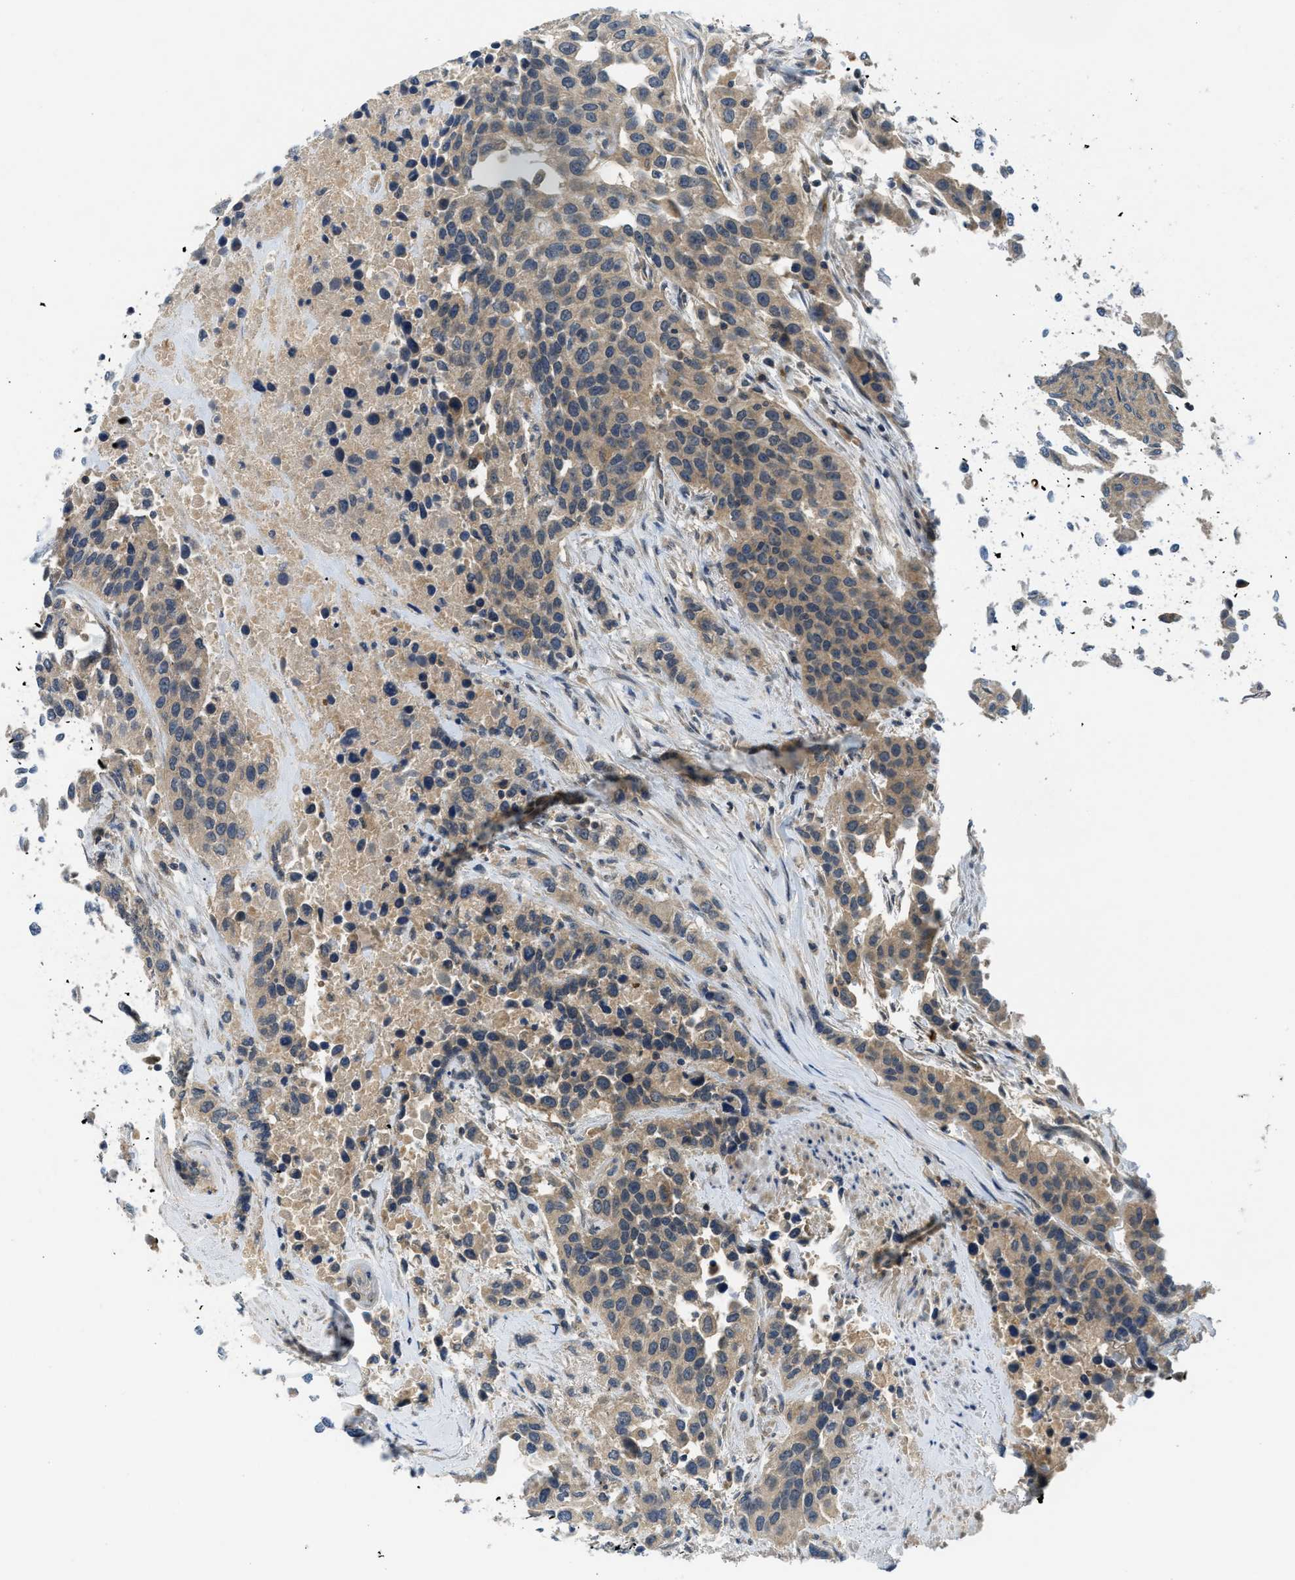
{"staining": {"intensity": "weak", "quantity": ">75%", "location": "cytoplasmic/membranous"}, "tissue": "urothelial cancer", "cell_type": "Tumor cells", "image_type": "cancer", "snomed": [{"axis": "morphology", "description": "Urothelial carcinoma, High grade"}, {"axis": "topography", "description": "Urinary bladder"}], "caption": "Tumor cells reveal weak cytoplasmic/membranous expression in approximately >75% of cells in urothelial cancer. (brown staining indicates protein expression, while blue staining denotes nuclei).", "gene": "PDE7A", "patient": {"sex": "female", "age": 80}}